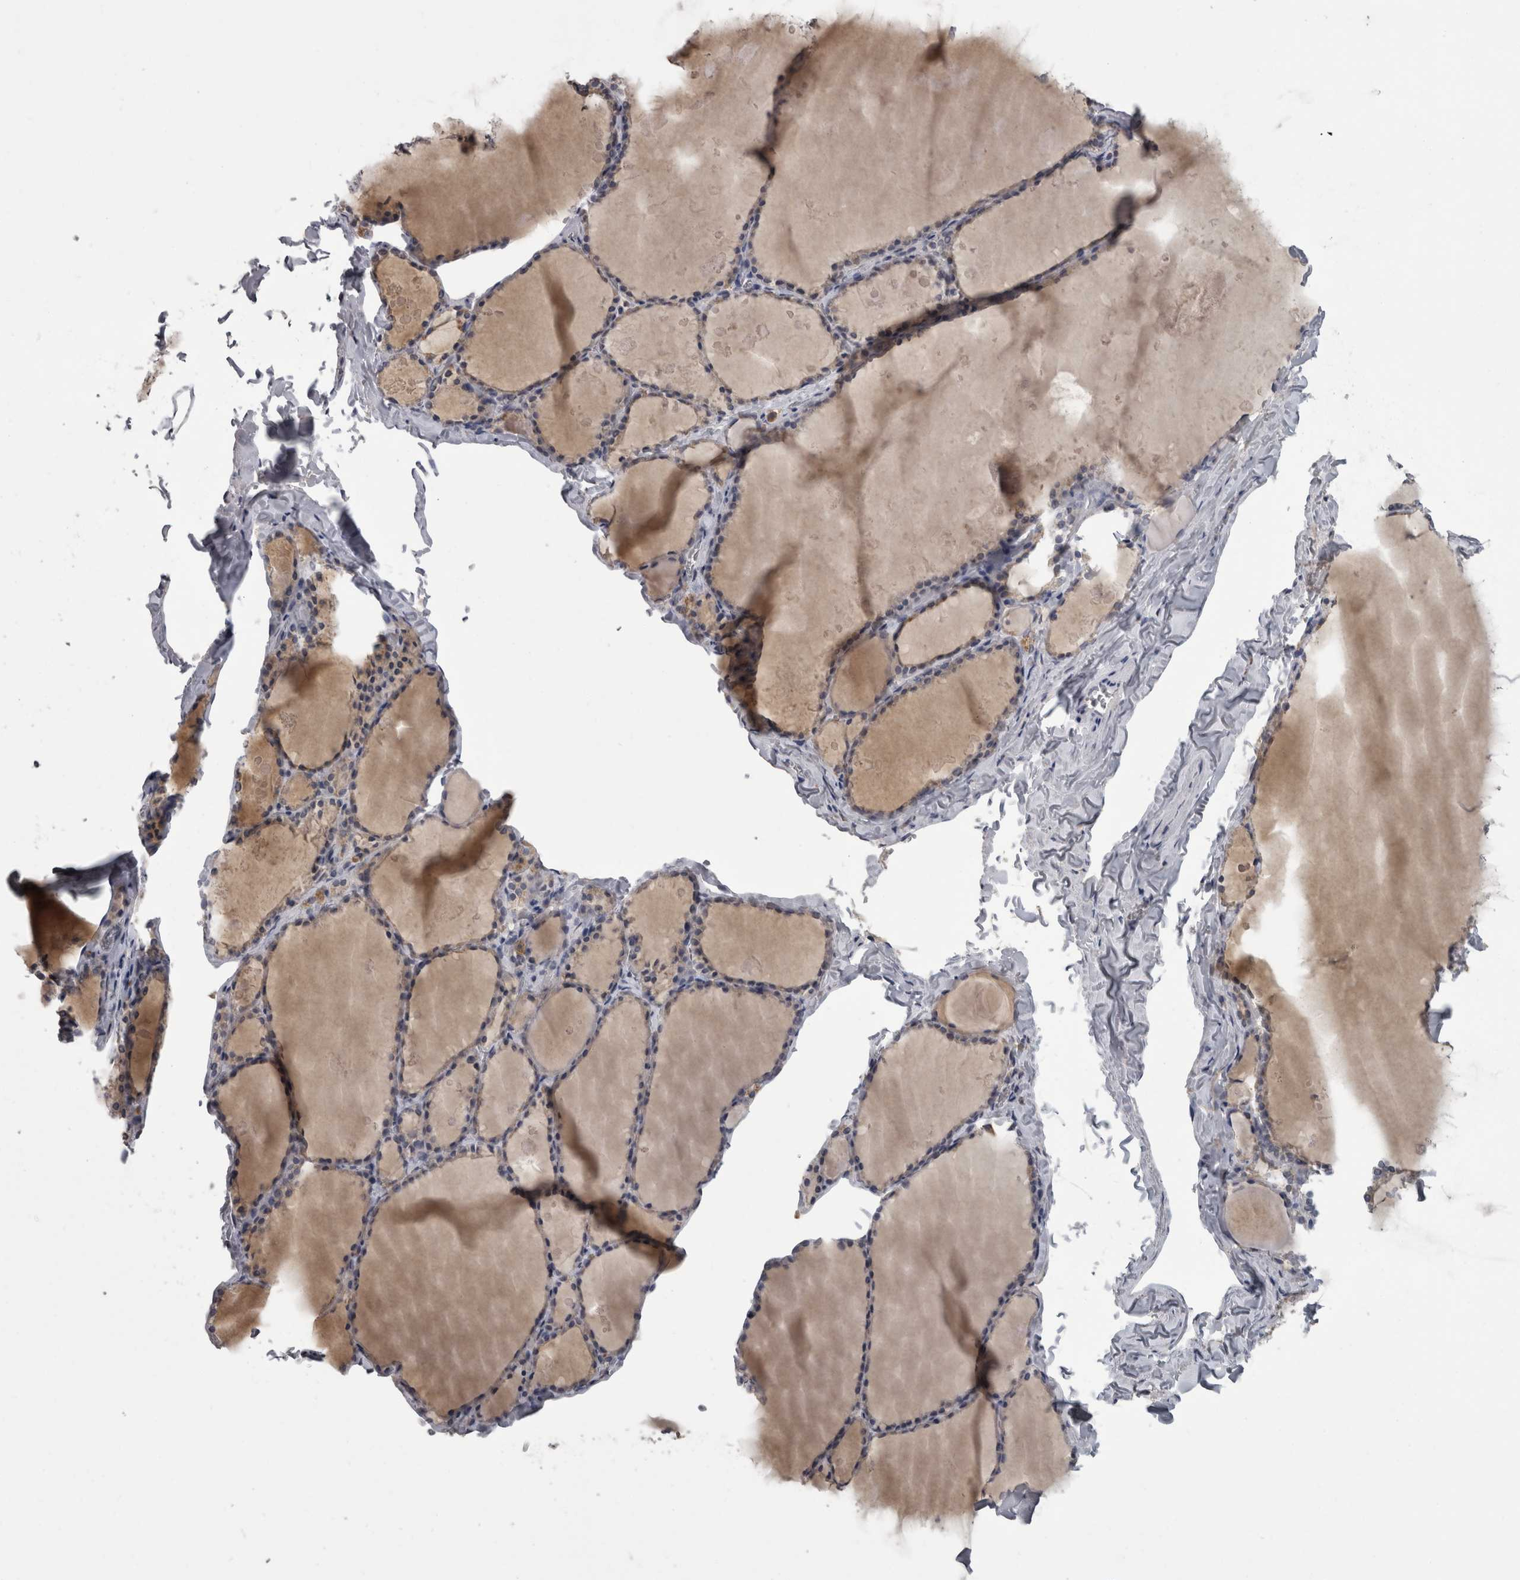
{"staining": {"intensity": "weak", "quantity": "25%-75%", "location": "cytoplasmic/membranous"}, "tissue": "thyroid gland", "cell_type": "Glandular cells", "image_type": "normal", "snomed": [{"axis": "morphology", "description": "Normal tissue, NOS"}, {"axis": "topography", "description": "Thyroid gland"}], "caption": "Brown immunohistochemical staining in benign human thyroid gland exhibits weak cytoplasmic/membranous staining in approximately 25%-75% of glandular cells. The protein of interest is shown in brown color, while the nuclei are stained blue.", "gene": "NAAA", "patient": {"sex": "male", "age": 56}}